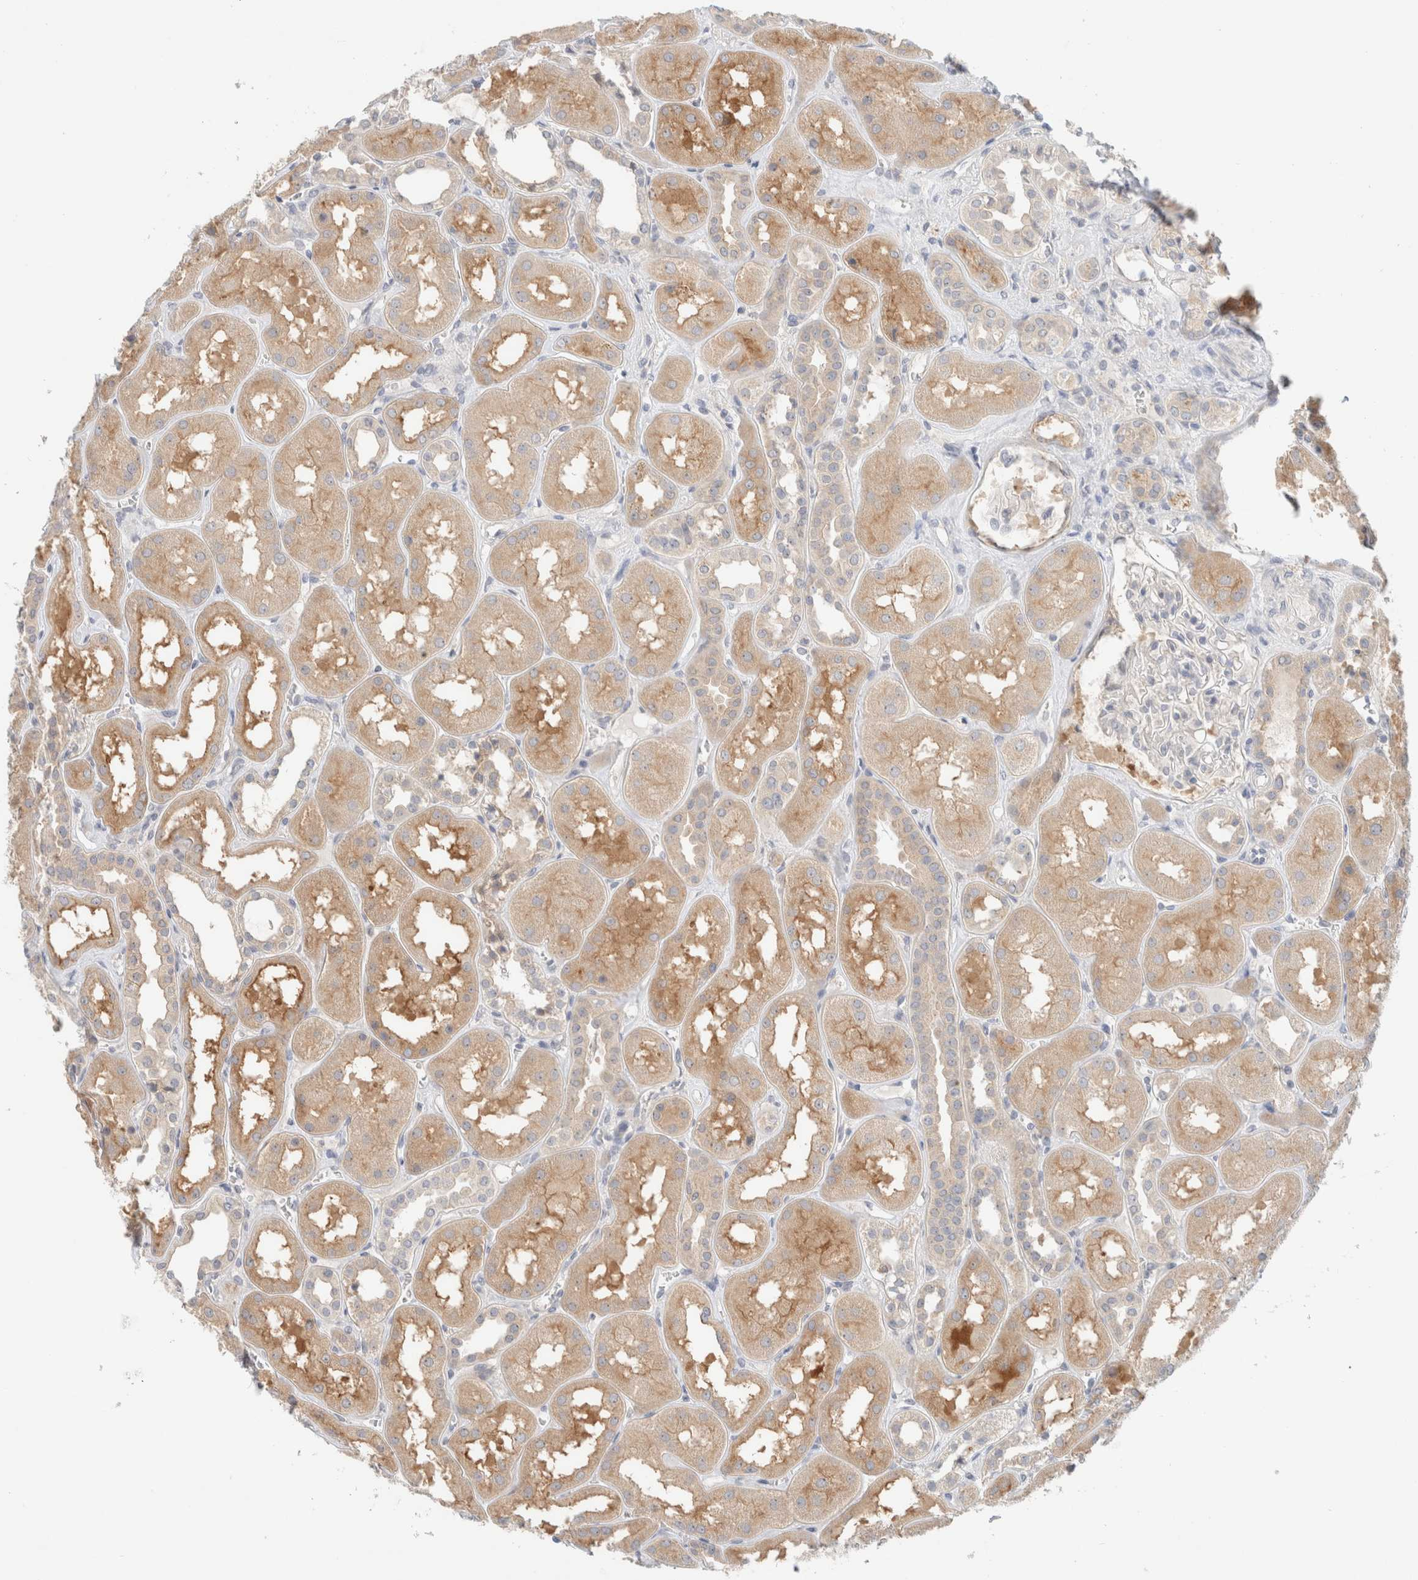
{"staining": {"intensity": "weak", "quantity": "<25%", "location": "cytoplasmic/membranous"}, "tissue": "kidney", "cell_type": "Cells in glomeruli", "image_type": "normal", "snomed": [{"axis": "morphology", "description": "Normal tissue, NOS"}, {"axis": "topography", "description": "Kidney"}], "caption": "This is a photomicrograph of IHC staining of normal kidney, which shows no positivity in cells in glomeruli.", "gene": "SDR16C5", "patient": {"sex": "male", "age": 70}}